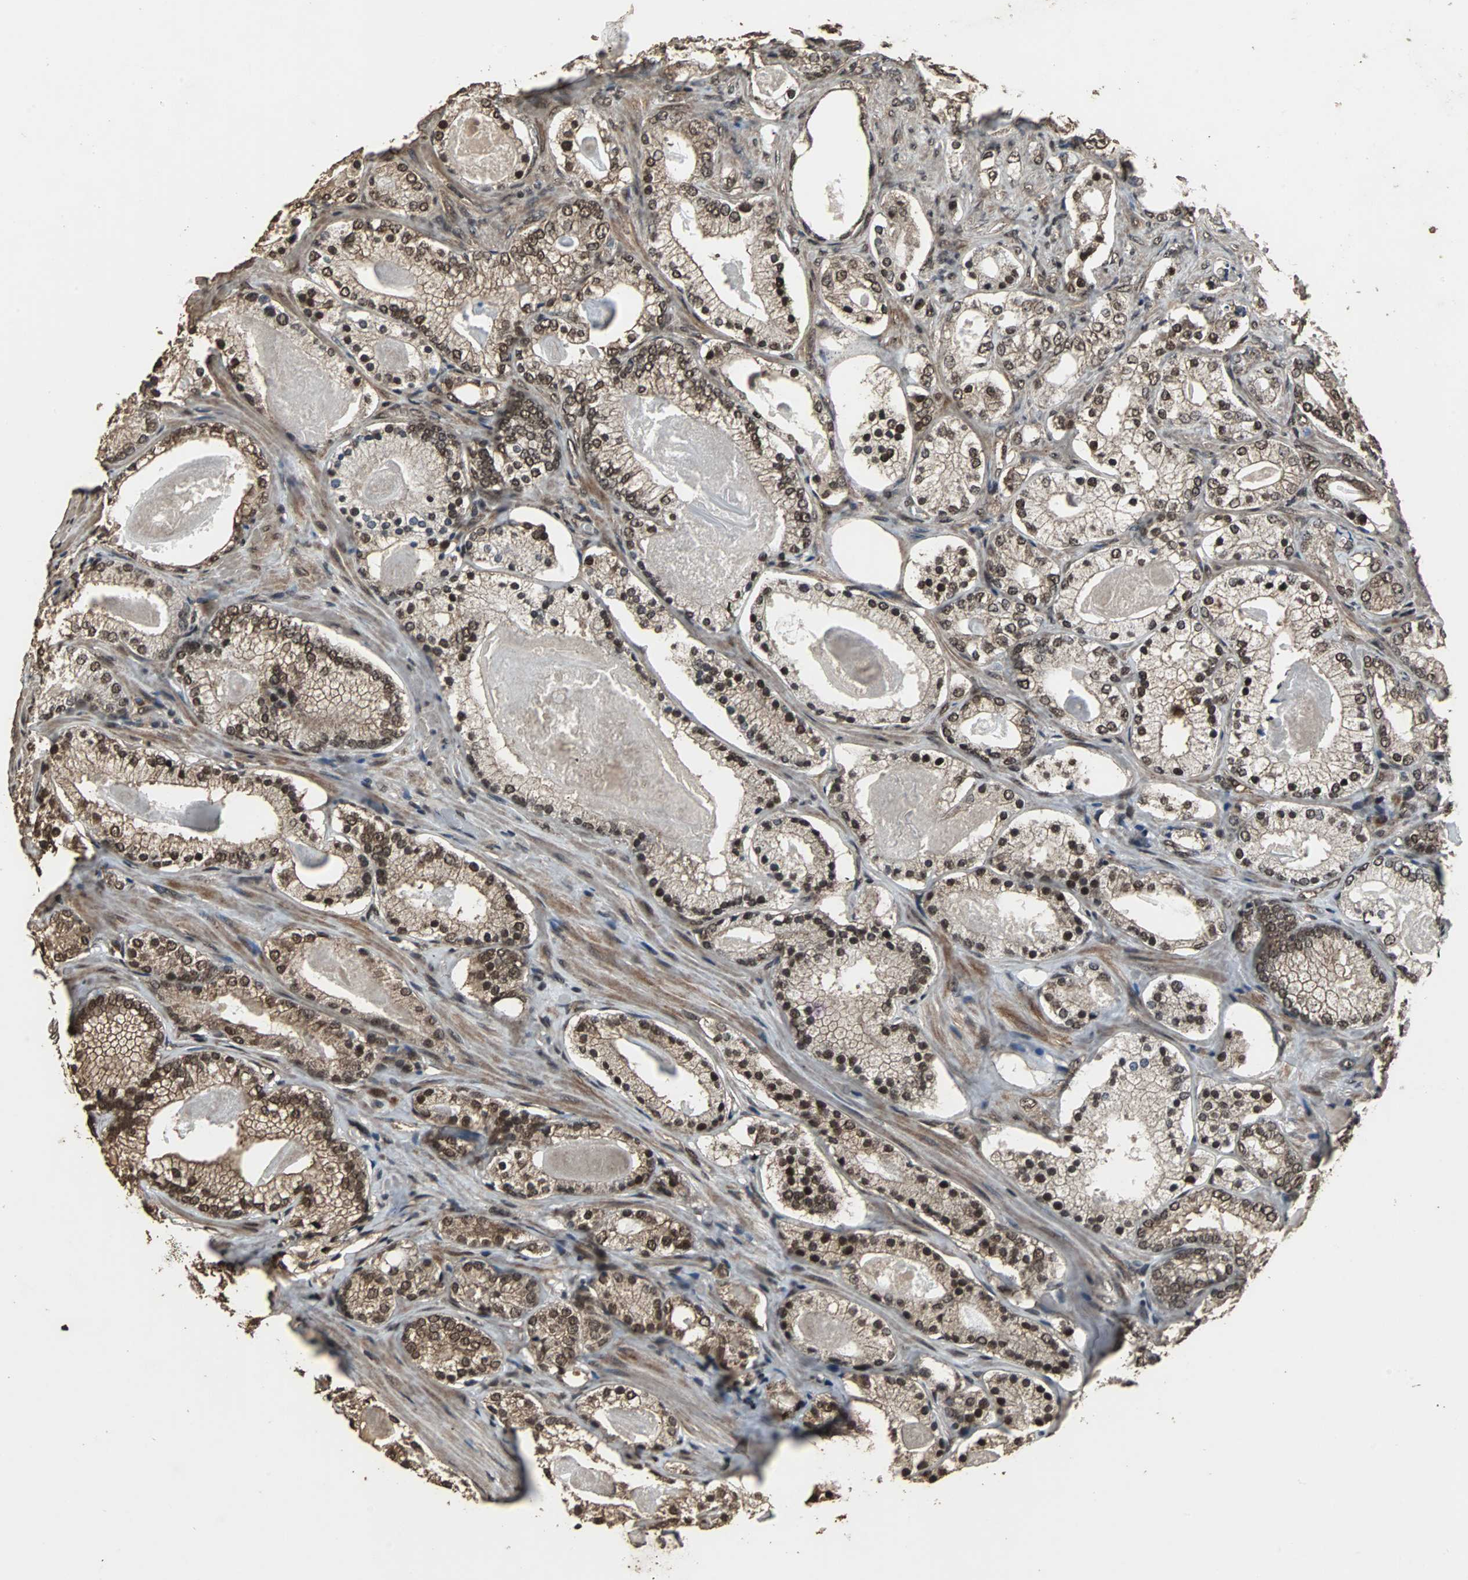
{"staining": {"intensity": "strong", "quantity": ">75%", "location": "cytoplasmic/membranous,nuclear"}, "tissue": "prostate cancer", "cell_type": "Tumor cells", "image_type": "cancer", "snomed": [{"axis": "morphology", "description": "Adenocarcinoma, Low grade"}, {"axis": "topography", "description": "Prostate"}], "caption": "Approximately >75% of tumor cells in prostate low-grade adenocarcinoma show strong cytoplasmic/membranous and nuclear protein positivity as visualized by brown immunohistochemical staining.", "gene": "ZNF18", "patient": {"sex": "male", "age": 59}}